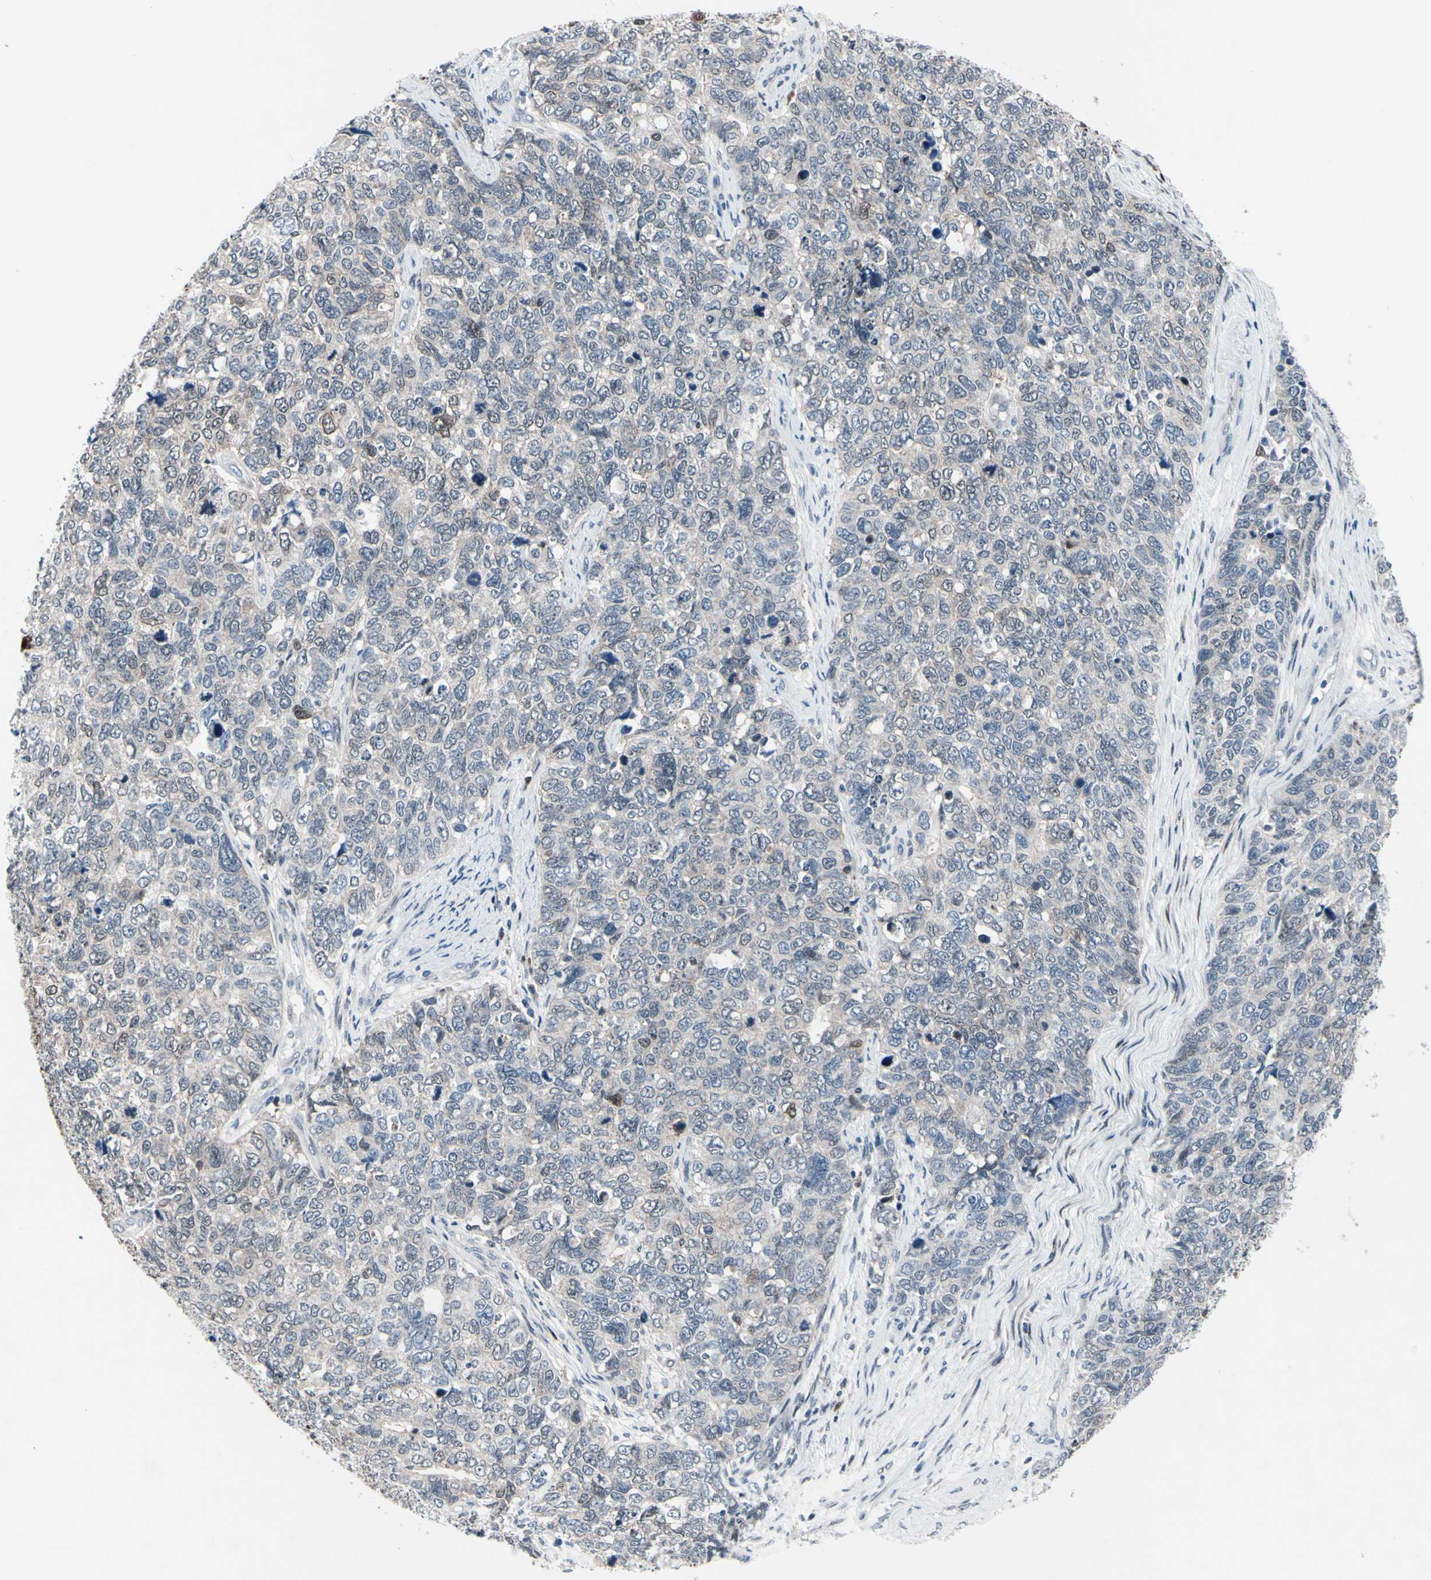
{"staining": {"intensity": "weak", "quantity": "<25%", "location": "nuclear"}, "tissue": "cervical cancer", "cell_type": "Tumor cells", "image_type": "cancer", "snomed": [{"axis": "morphology", "description": "Squamous cell carcinoma, NOS"}, {"axis": "topography", "description": "Cervix"}], "caption": "This is a photomicrograph of IHC staining of cervical cancer, which shows no positivity in tumor cells.", "gene": "TXN", "patient": {"sex": "female", "age": 63}}